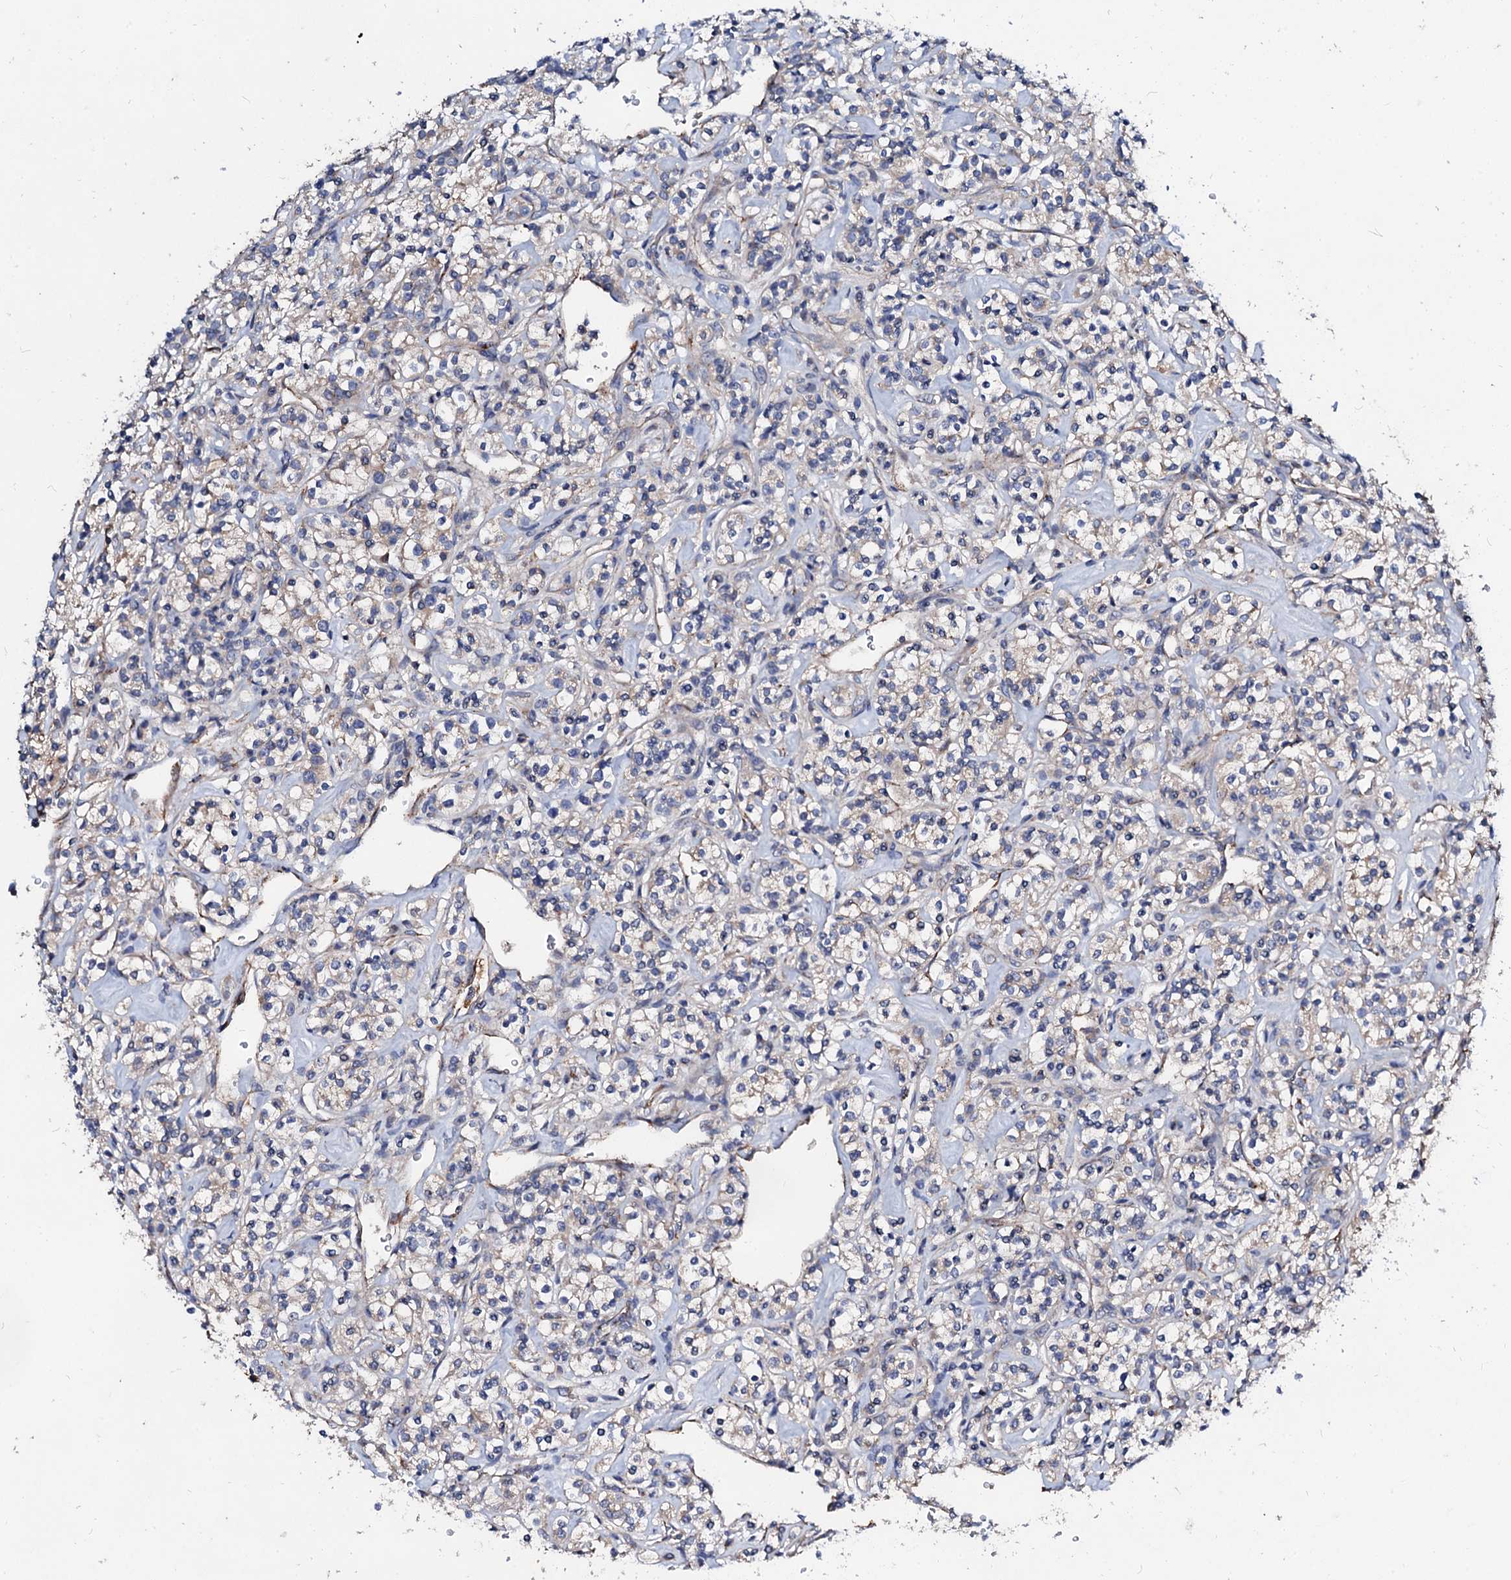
{"staining": {"intensity": "weak", "quantity": "<25%", "location": "cytoplasmic/membranous"}, "tissue": "renal cancer", "cell_type": "Tumor cells", "image_type": "cancer", "snomed": [{"axis": "morphology", "description": "Adenocarcinoma, NOS"}, {"axis": "topography", "description": "Kidney"}], "caption": "Immunohistochemistry (IHC) of human renal cancer (adenocarcinoma) reveals no expression in tumor cells. (DAB immunohistochemistry (IHC), high magnification).", "gene": "FIBIN", "patient": {"sex": "male", "age": 77}}